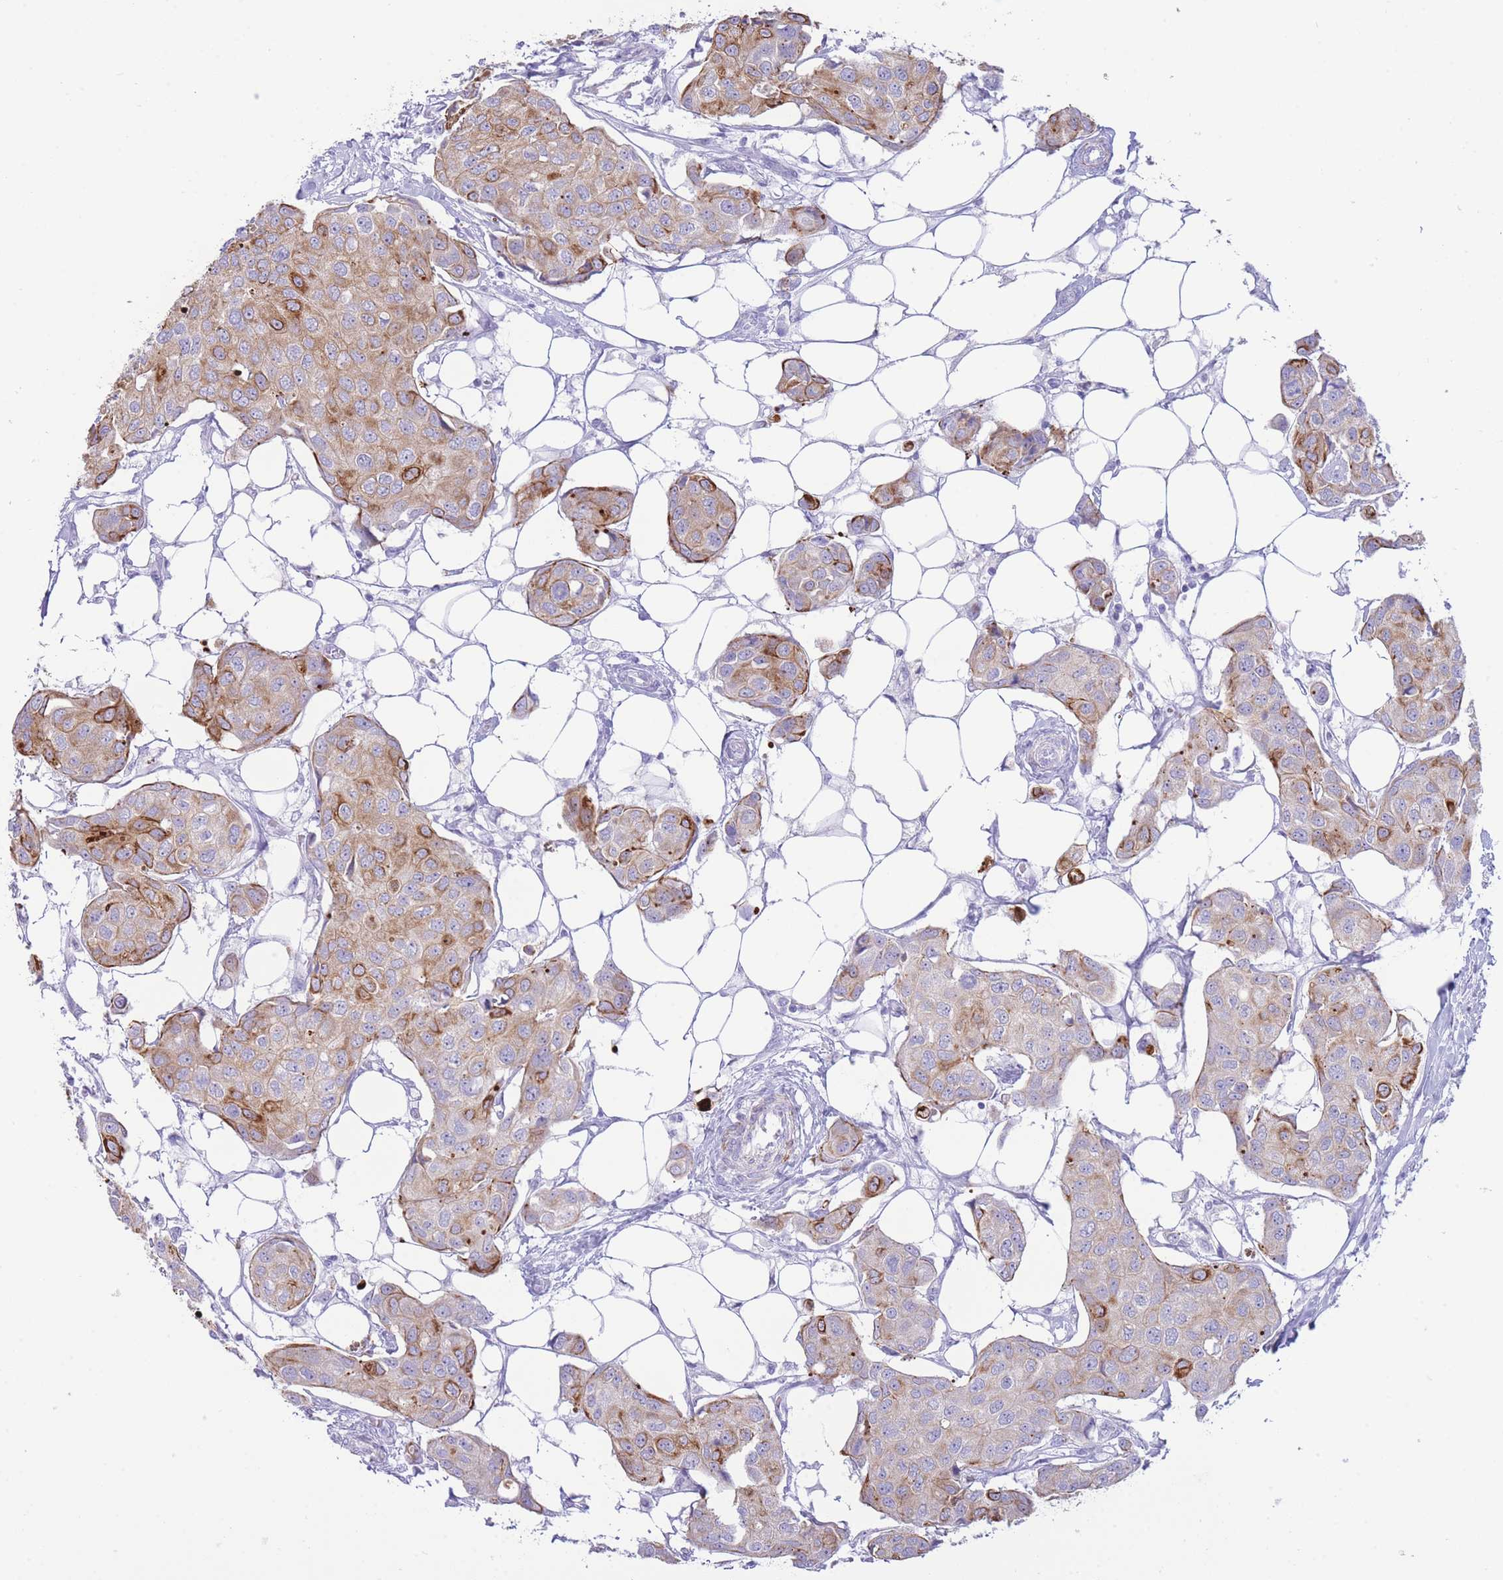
{"staining": {"intensity": "moderate", "quantity": ">75%", "location": "cytoplasmic/membranous"}, "tissue": "breast cancer", "cell_type": "Tumor cells", "image_type": "cancer", "snomed": [{"axis": "morphology", "description": "Duct carcinoma"}, {"axis": "topography", "description": "Breast"}, {"axis": "topography", "description": "Lymph node"}], "caption": "Breast cancer stained with a protein marker exhibits moderate staining in tumor cells.", "gene": "VWA8", "patient": {"sex": "female", "age": 80}}